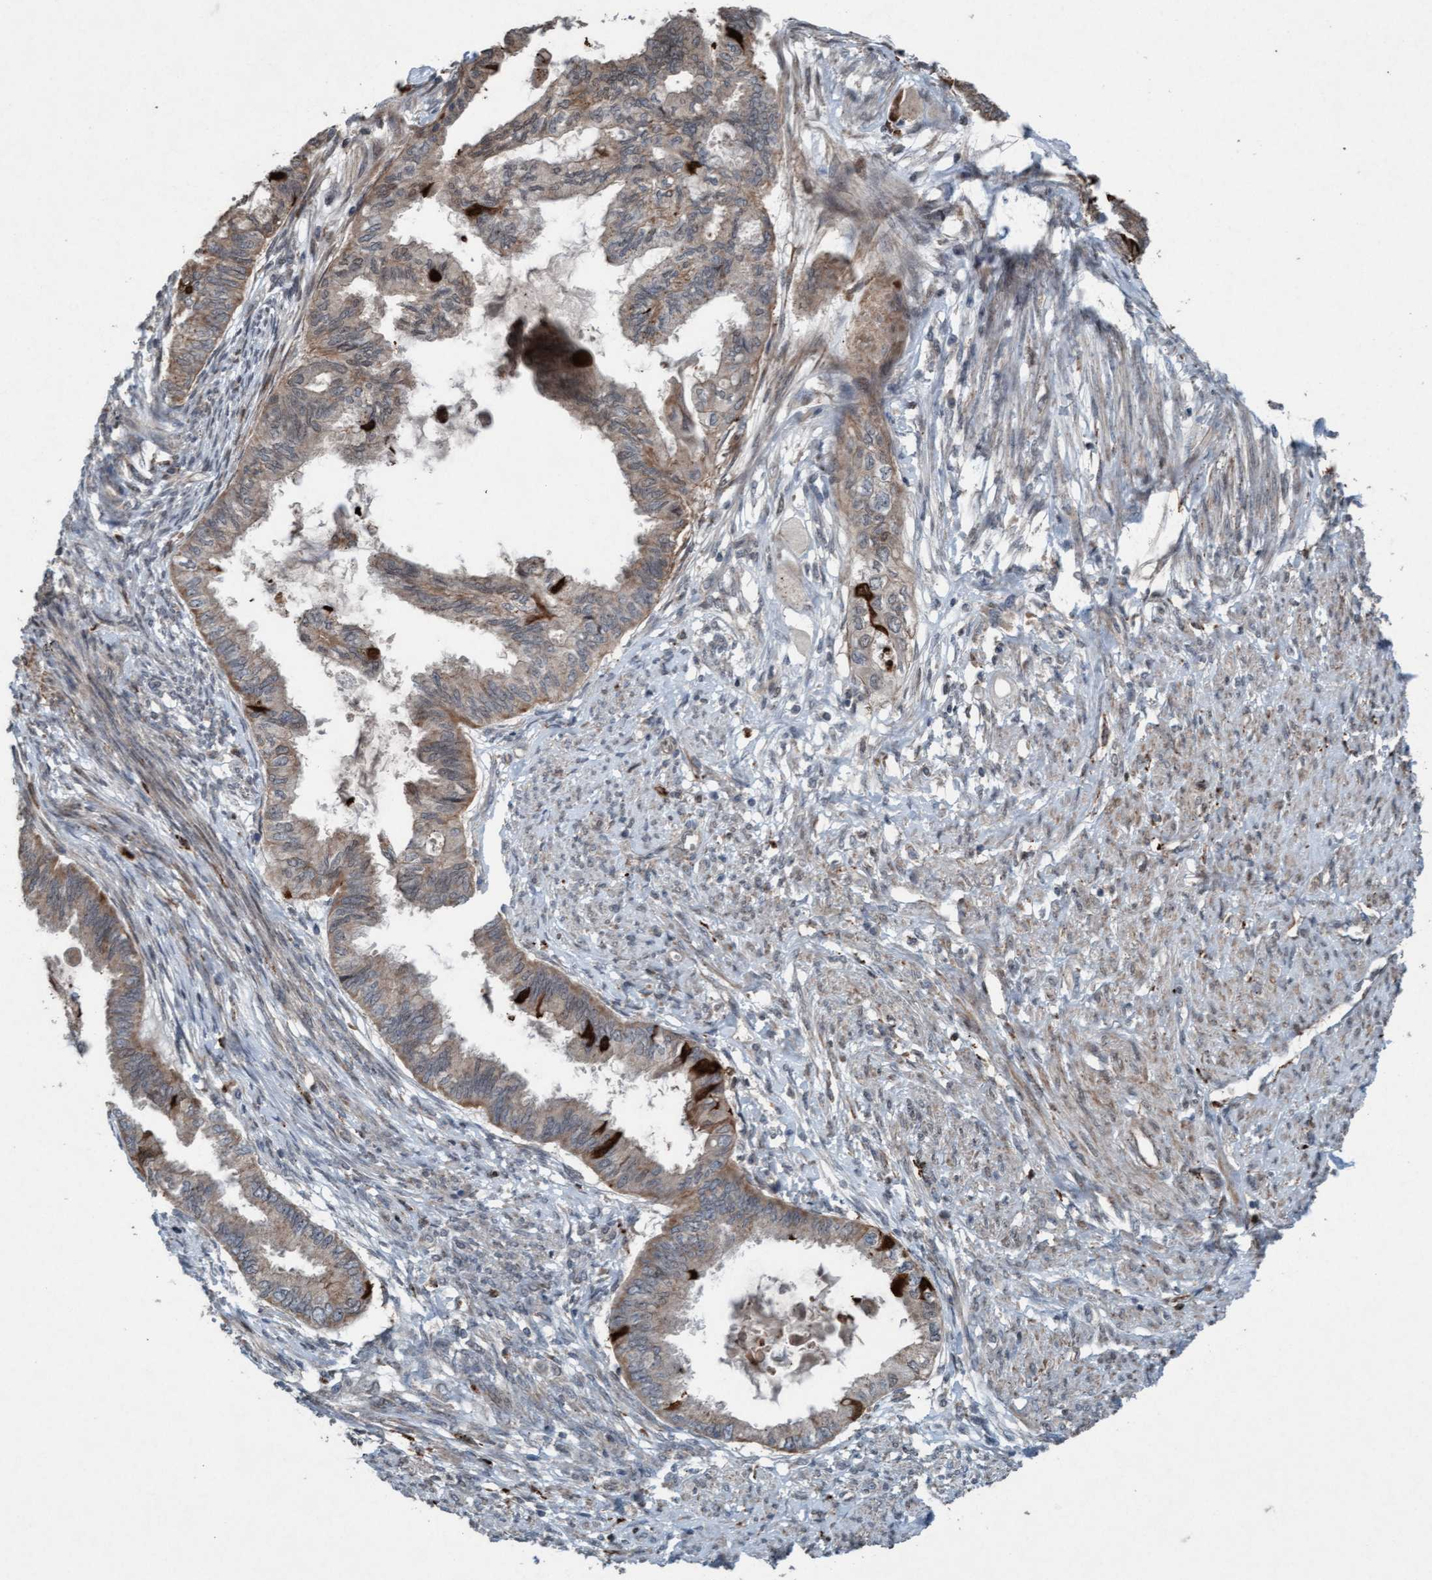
{"staining": {"intensity": "weak", "quantity": "25%-75%", "location": "cytoplasmic/membranous"}, "tissue": "cervical cancer", "cell_type": "Tumor cells", "image_type": "cancer", "snomed": [{"axis": "morphology", "description": "Normal tissue, NOS"}, {"axis": "morphology", "description": "Adenocarcinoma, NOS"}, {"axis": "topography", "description": "Cervix"}, {"axis": "topography", "description": "Endometrium"}], "caption": "A brown stain highlights weak cytoplasmic/membranous staining of a protein in adenocarcinoma (cervical) tumor cells.", "gene": "PLXNB2", "patient": {"sex": "female", "age": 86}}